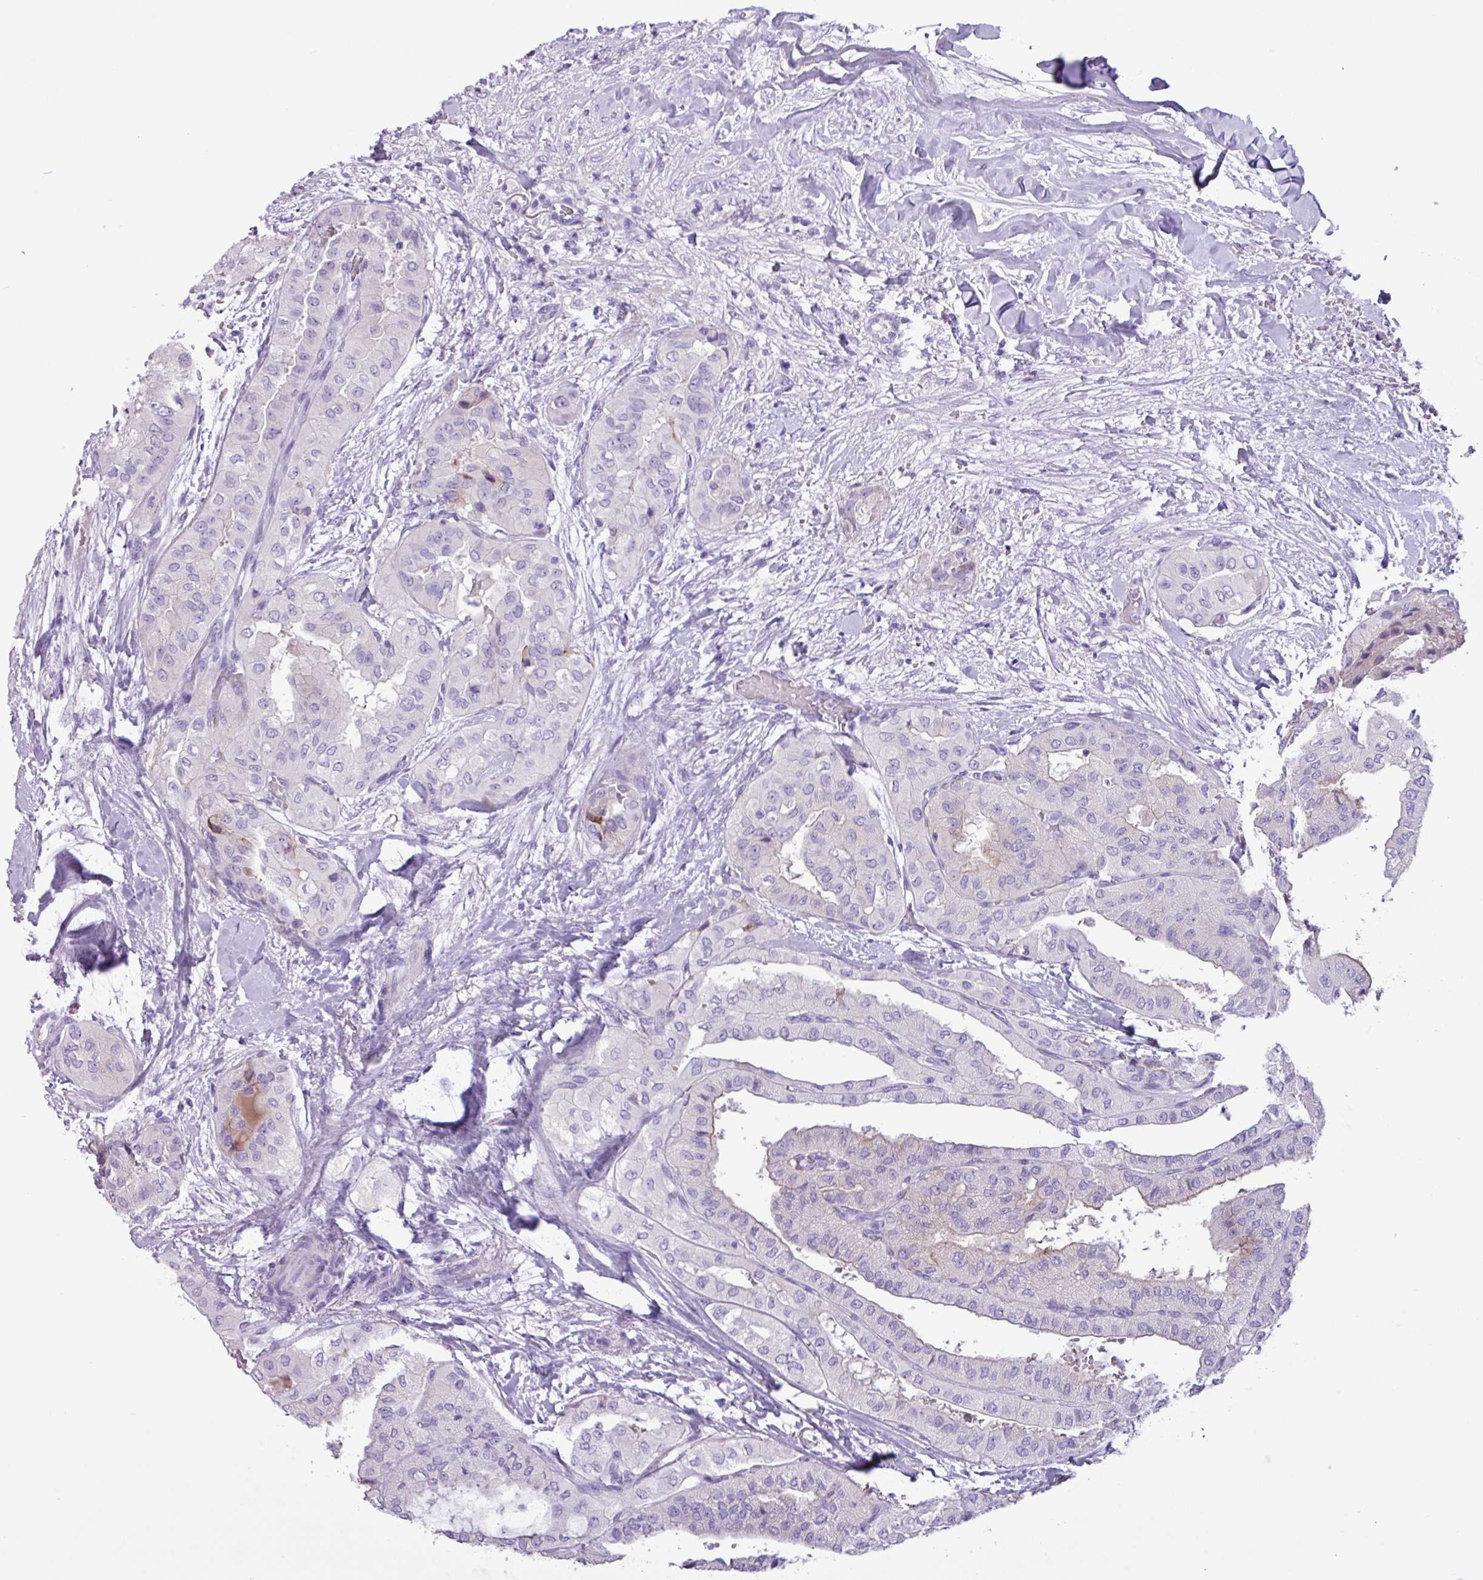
{"staining": {"intensity": "negative", "quantity": "none", "location": "none"}, "tissue": "thyroid cancer", "cell_type": "Tumor cells", "image_type": "cancer", "snomed": [{"axis": "morphology", "description": "Papillary adenocarcinoma, NOS"}, {"axis": "topography", "description": "Thyroid gland"}], "caption": "Image shows no significant protein expression in tumor cells of thyroid papillary adenocarcinoma.", "gene": "CYSTM1", "patient": {"sex": "female", "age": 59}}